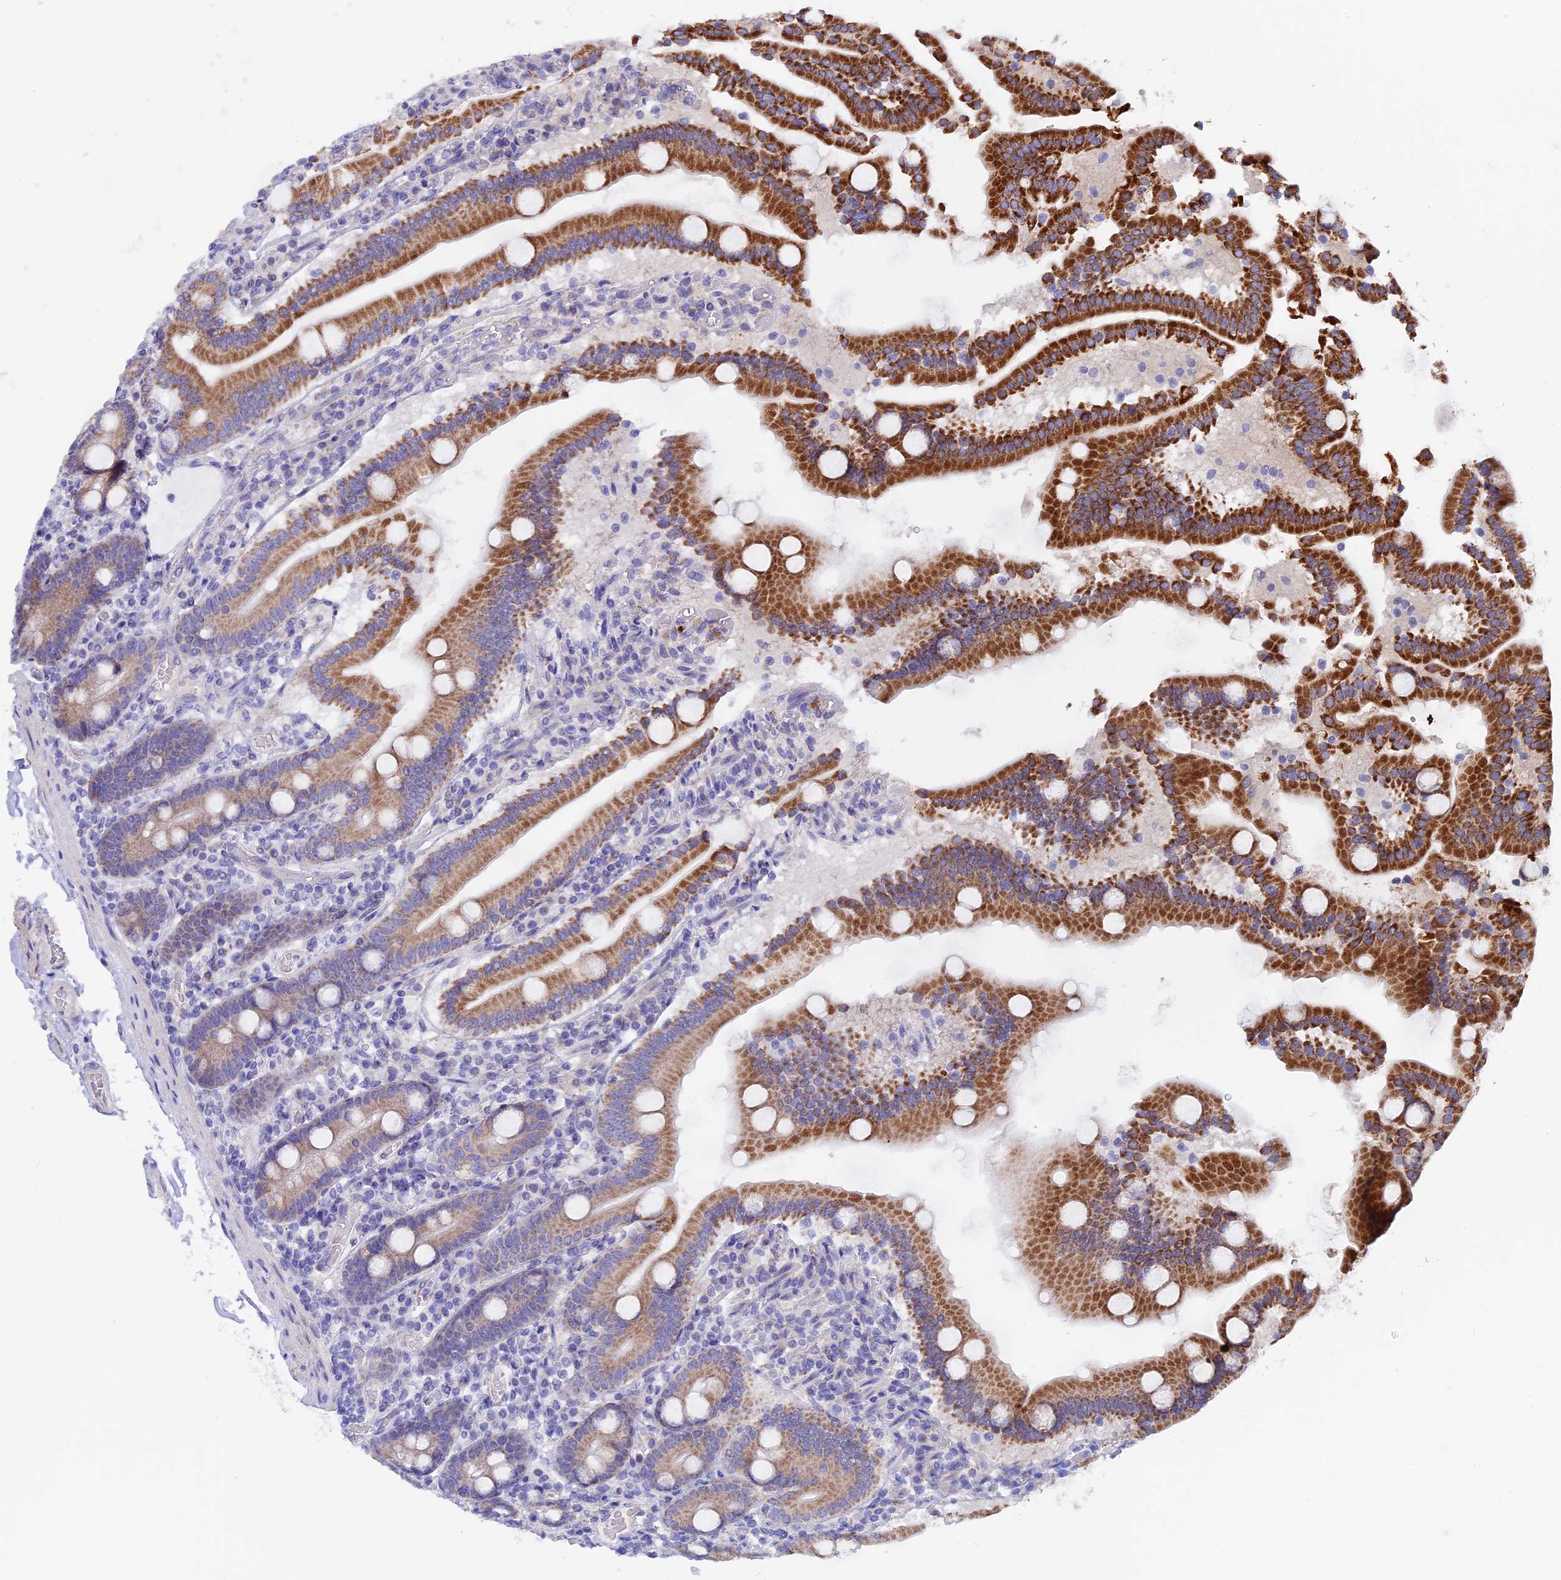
{"staining": {"intensity": "strong", "quantity": ">75%", "location": "cytoplasmic/membranous"}, "tissue": "duodenum", "cell_type": "Glandular cells", "image_type": "normal", "snomed": [{"axis": "morphology", "description": "Normal tissue, NOS"}, {"axis": "topography", "description": "Duodenum"}], "caption": "Immunohistochemistry (IHC) histopathology image of benign duodenum stained for a protein (brown), which exhibits high levels of strong cytoplasmic/membranous positivity in about >75% of glandular cells.", "gene": "ETFDH", "patient": {"sex": "male", "age": 55}}